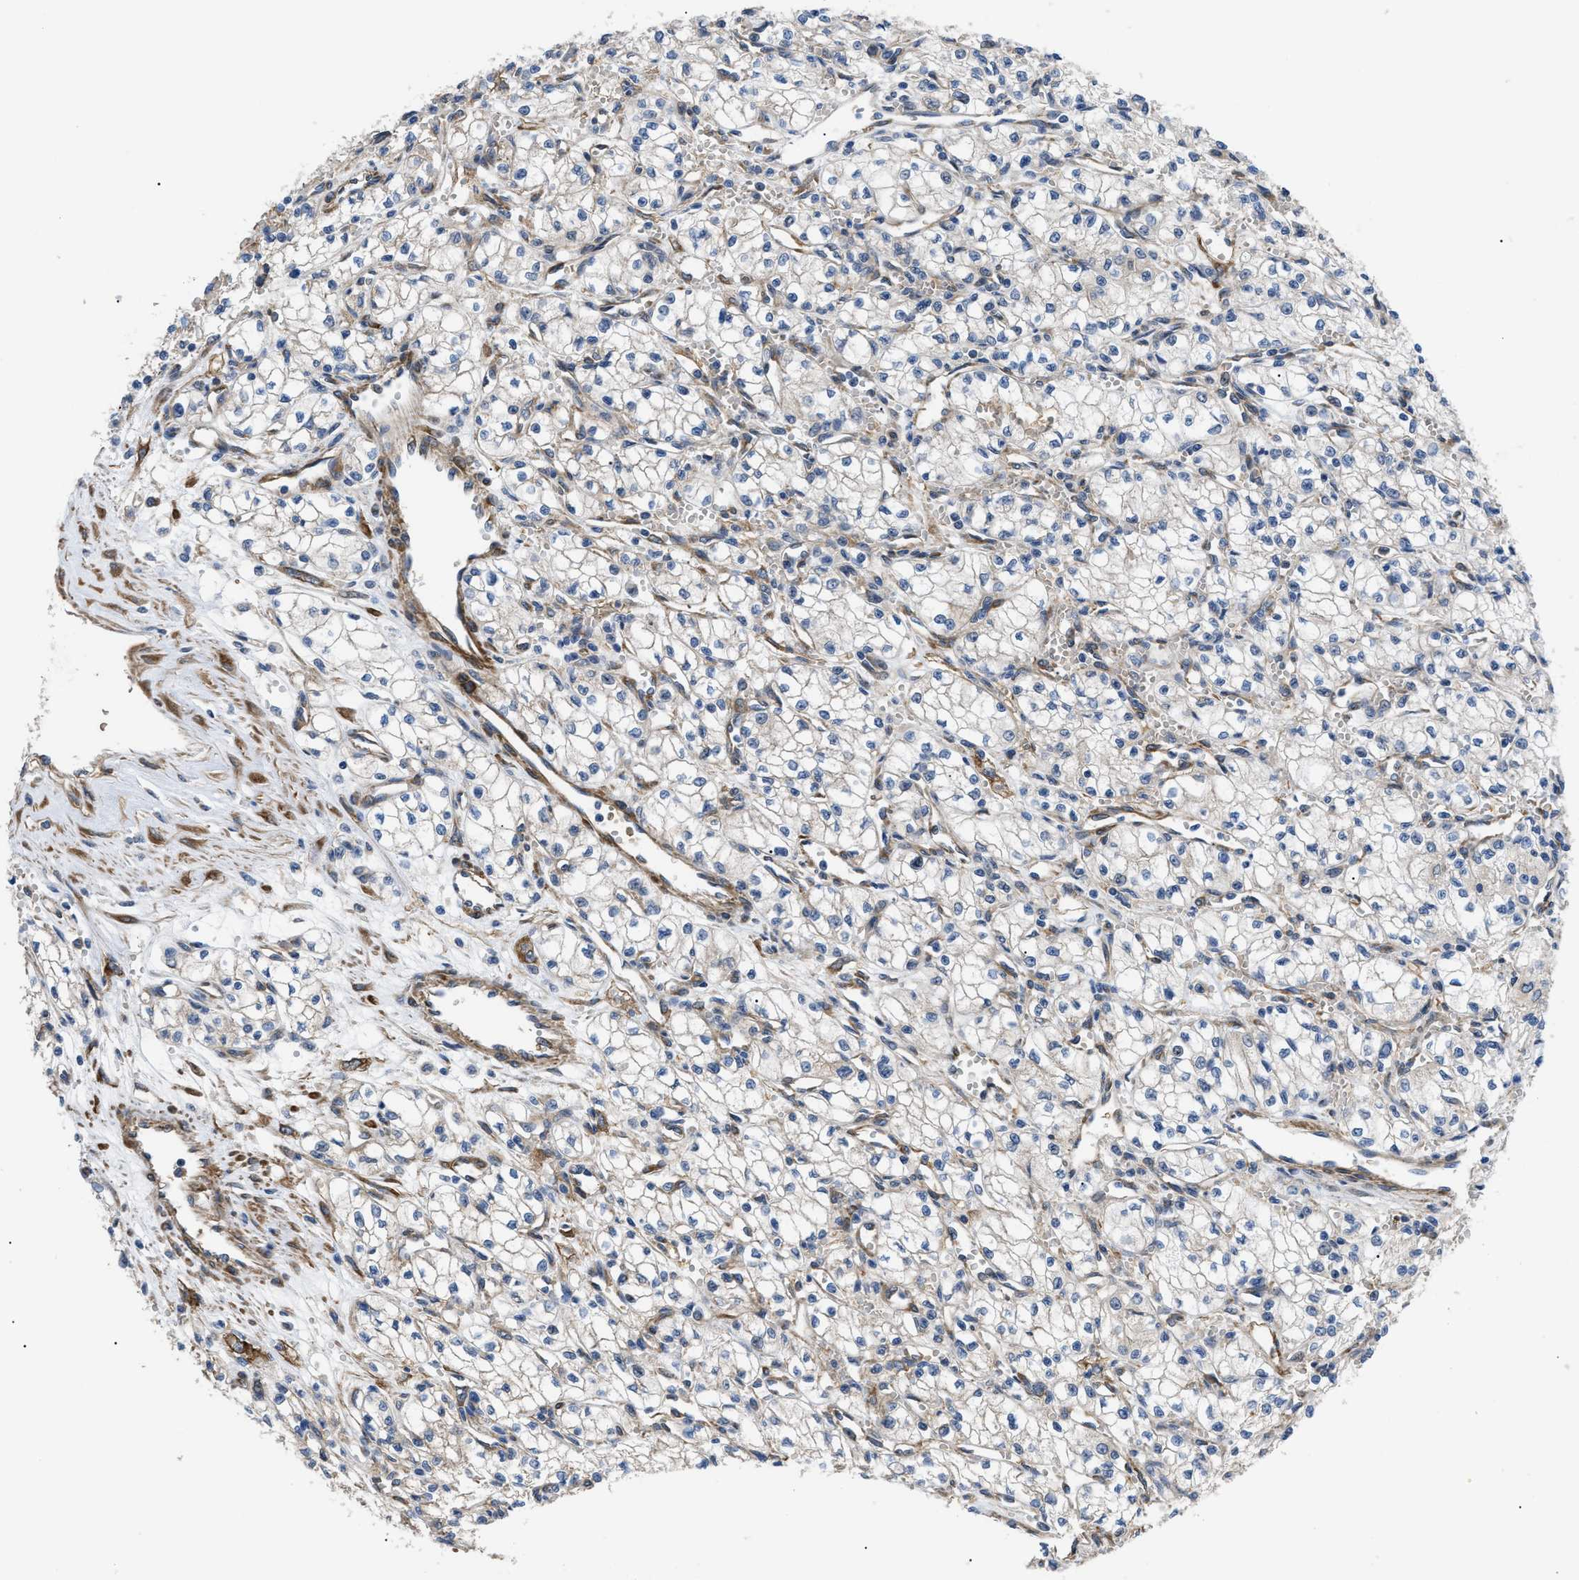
{"staining": {"intensity": "weak", "quantity": "<25%", "location": "cytoplasmic/membranous"}, "tissue": "renal cancer", "cell_type": "Tumor cells", "image_type": "cancer", "snomed": [{"axis": "morphology", "description": "Normal tissue, NOS"}, {"axis": "morphology", "description": "Adenocarcinoma, NOS"}, {"axis": "topography", "description": "Kidney"}], "caption": "Image shows no protein expression in tumor cells of renal cancer tissue.", "gene": "MYO10", "patient": {"sex": "male", "age": 59}}